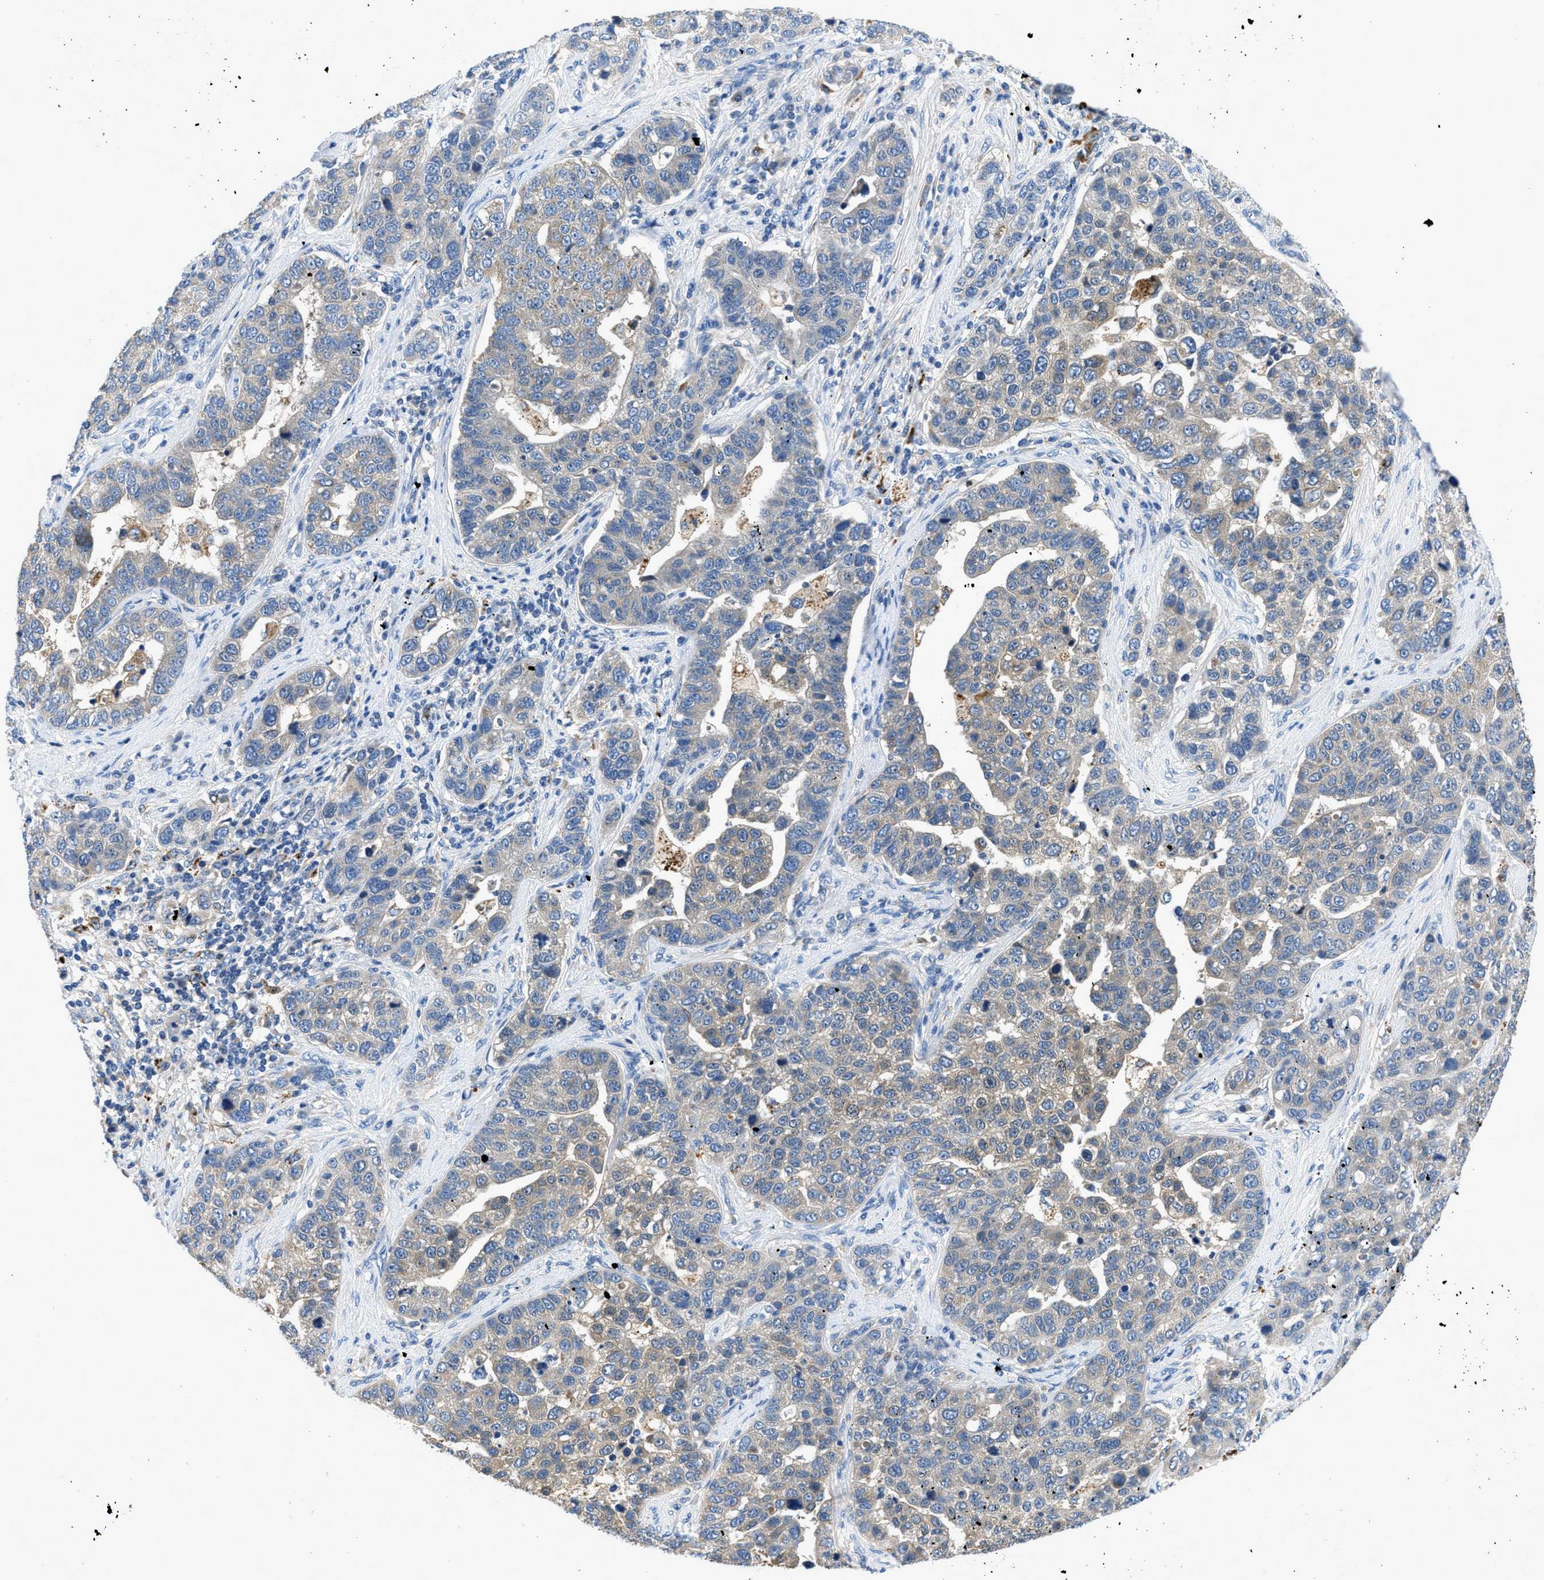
{"staining": {"intensity": "weak", "quantity": "<25%", "location": "cytoplasmic/membranous"}, "tissue": "pancreatic cancer", "cell_type": "Tumor cells", "image_type": "cancer", "snomed": [{"axis": "morphology", "description": "Adenocarcinoma, NOS"}, {"axis": "topography", "description": "Pancreas"}], "caption": "Immunohistochemical staining of adenocarcinoma (pancreatic) demonstrates no significant staining in tumor cells.", "gene": "ADGRE3", "patient": {"sex": "female", "age": 61}}